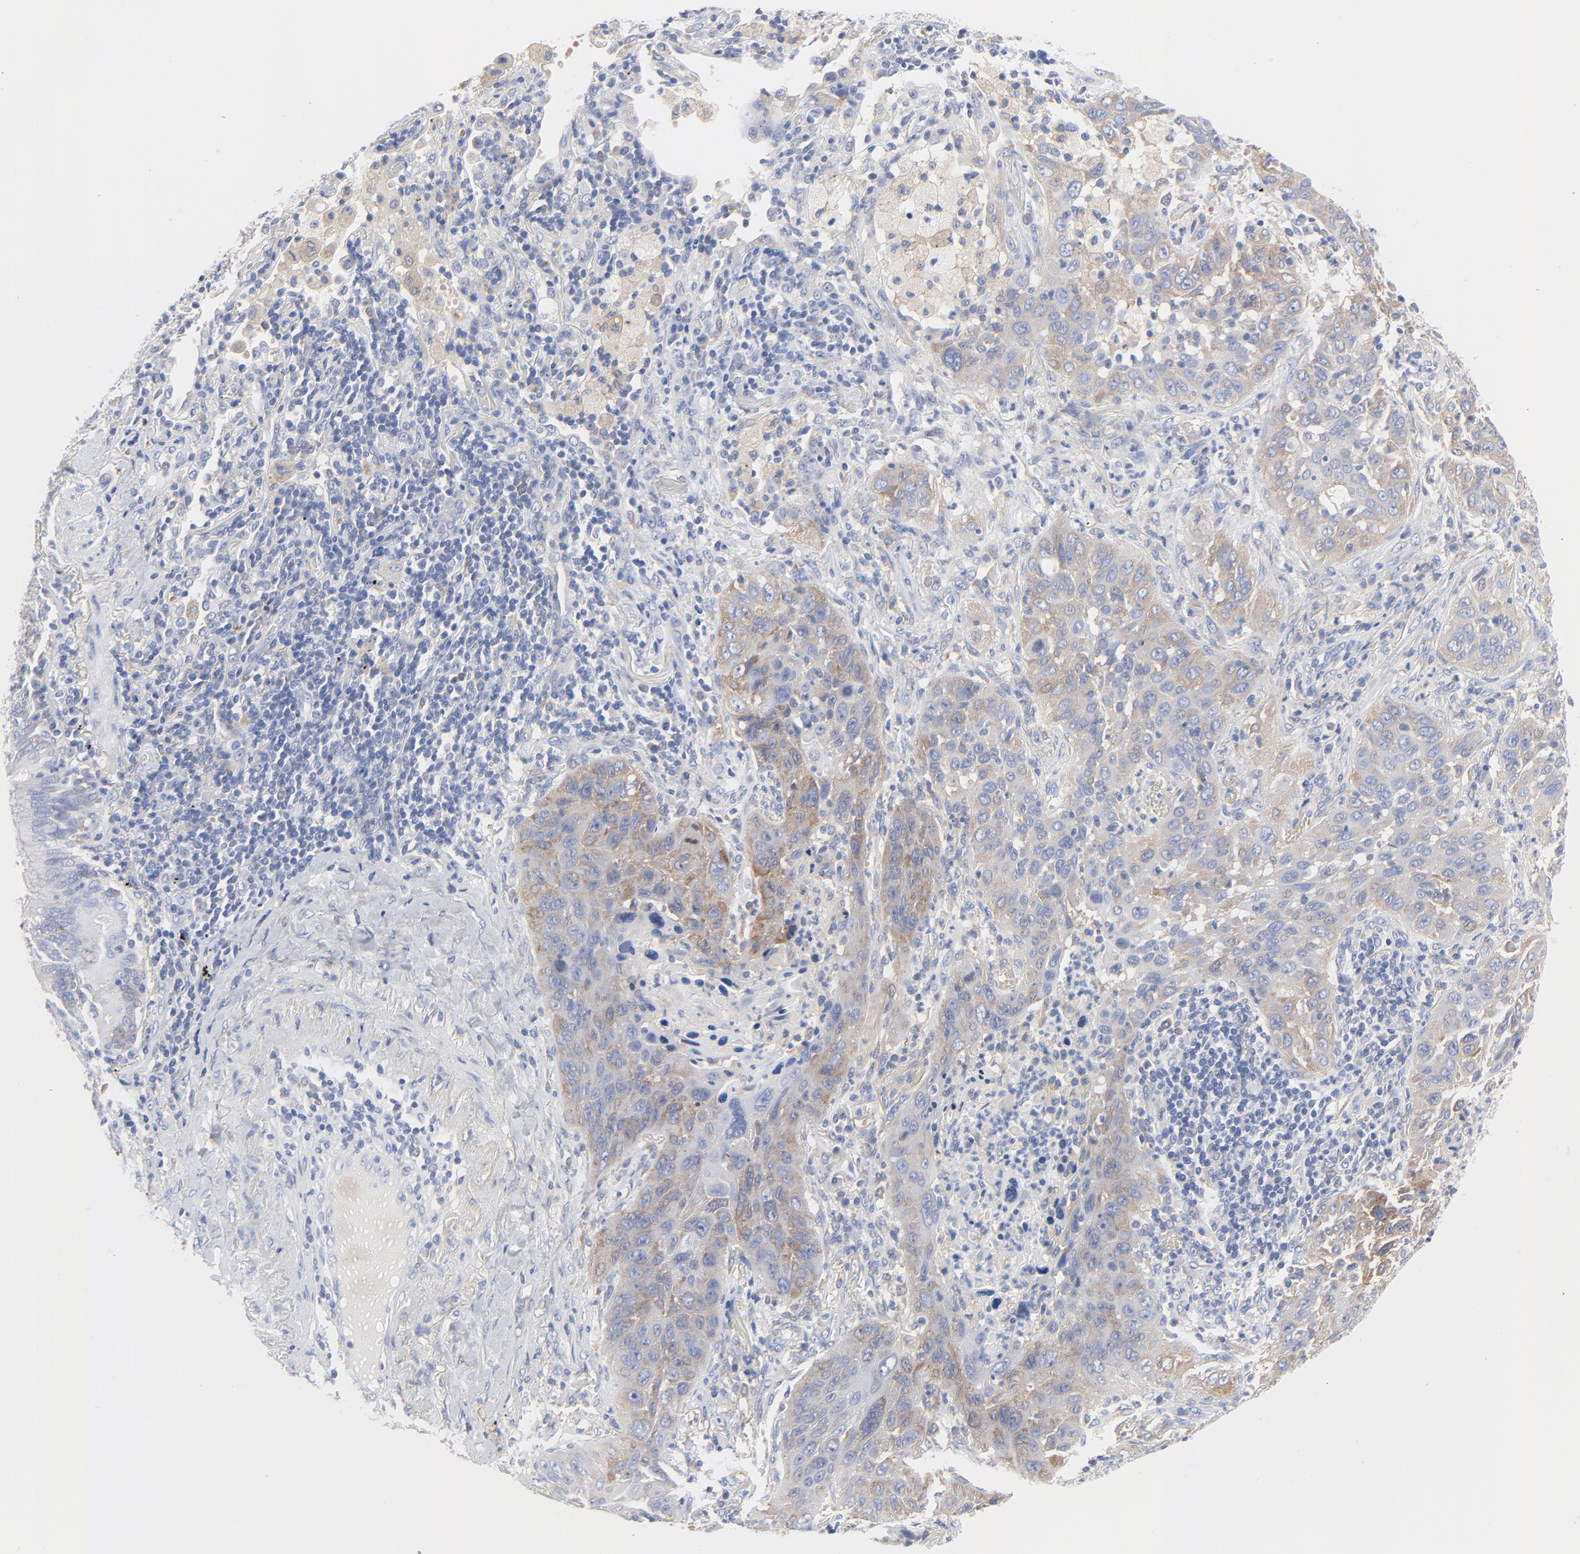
{"staining": {"intensity": "weak", "quantity": "25%-75%", "location": "cytoplasmic/membranous"}, "tissue": "lung cancer", "cell_type": "Tumor cells", "image_type": "cancer", "snomed": [{"axis": "morphology", "description": "Squamous cell carcinoma, NOS"}, {"axis": "topography", "description": "Lung"}], "caption": "About 25%-75% of tumor cells in lung squamous cell carcinoma display weak cytoplasmic/membranous protein positivity as visualized by brown immunohistochemical staining.", "gene": "STAT2", "patient": {"sex": "female", "age": 67}}